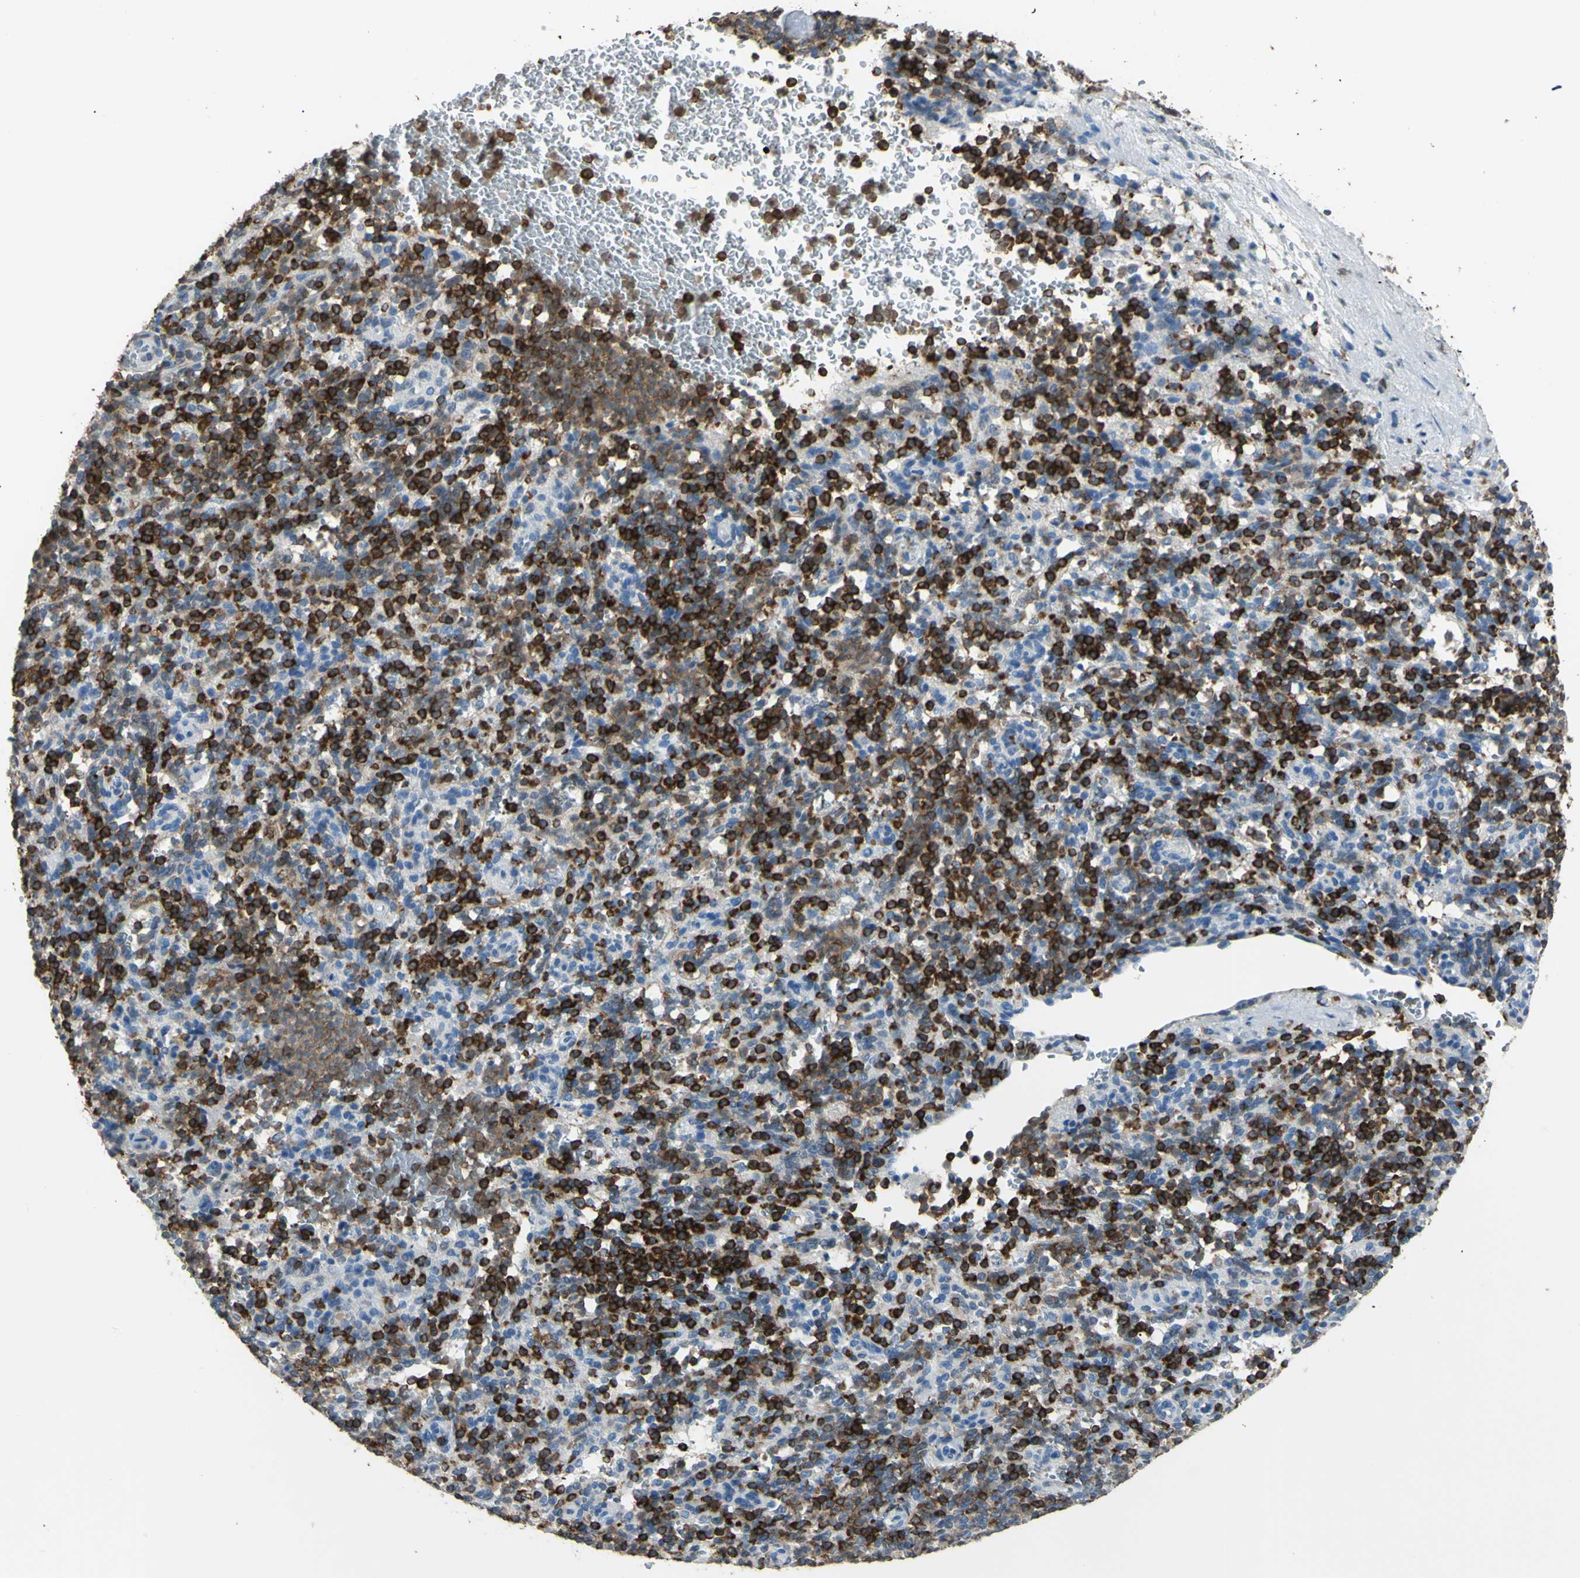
{"staining": {"intensity": "strong", "quantity": "25%-75%", "location": "cytoplasmic/membranous"}, "tissue": "spleen", "cell_type": "Cells in red pulp", "image_type": "normal", "snomed": [{"axis": "morphology", "description": "Normal tissue, NOS"}, {"axis": "topography", "description": "Spleen"}], "caption": "The image reveals staining of normal spleen, revealing strong cytoplasmic/membranous protein staining (brown color) within cells in red pulp.", "gene": "PSTPIP1", "patient": {"sex": "female", "age": 74}}